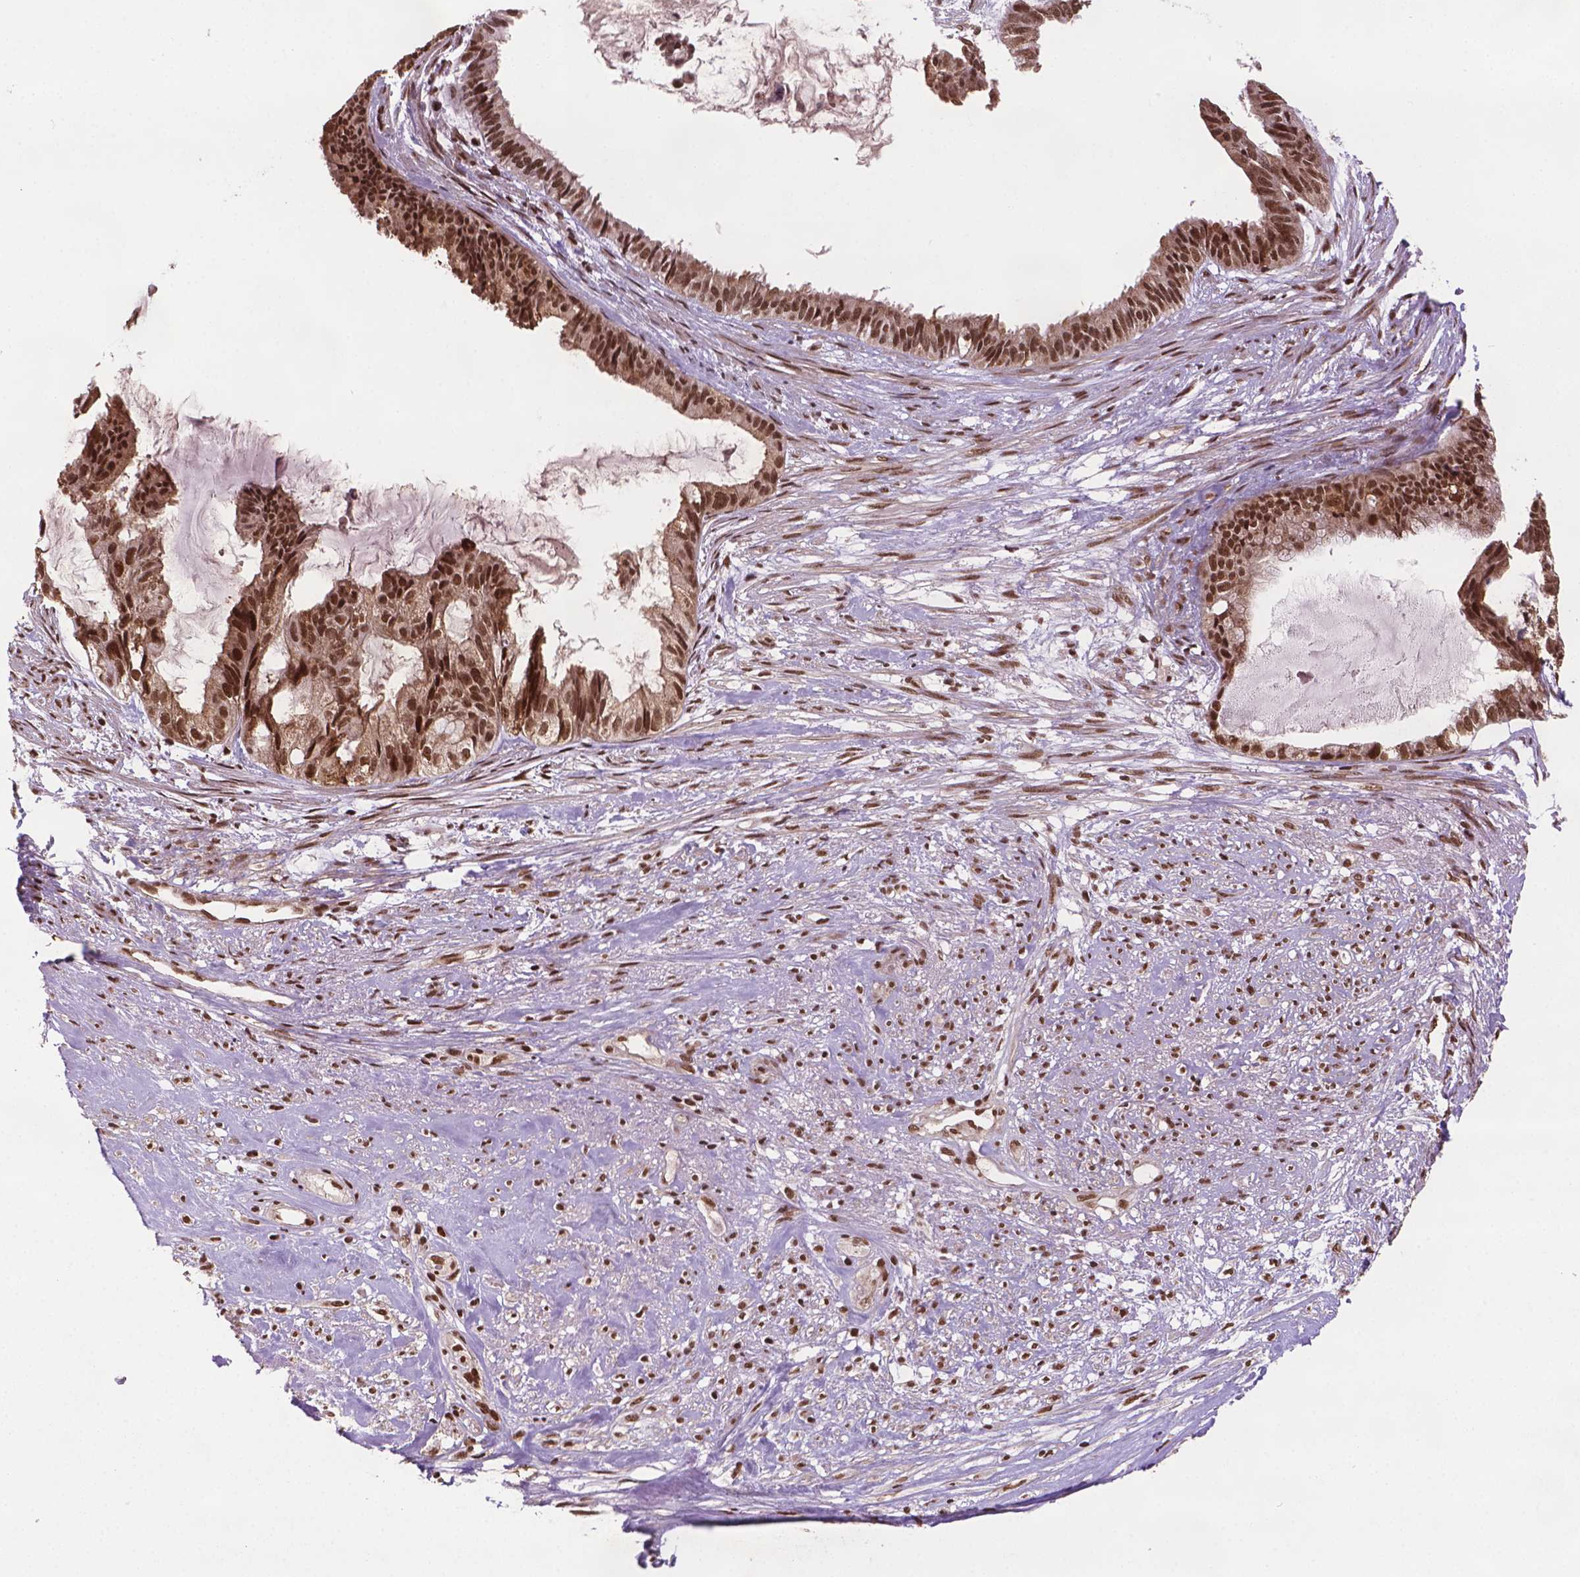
{"staining": {"intensity": "strong", "quantity": ">75%", "location": "nuclear"}, "tissue": "endometrial cancer", "cell_type": "Tumor cells", "image_type": "cancer", "snomed": [{"axis": "morphology", "description": "Adenocarcinoma, NOS"}, {"axis": "topography", "description": "Endometrium"}], "caption": "Immunohistochemistry of human adenocarcinoma (endometrial) demonstrates high levels of strong nuclear positivity in approximately >75% of tumor cells.", "gene": "SIRT6", "patient": {"sex": "female", "age": 86}}